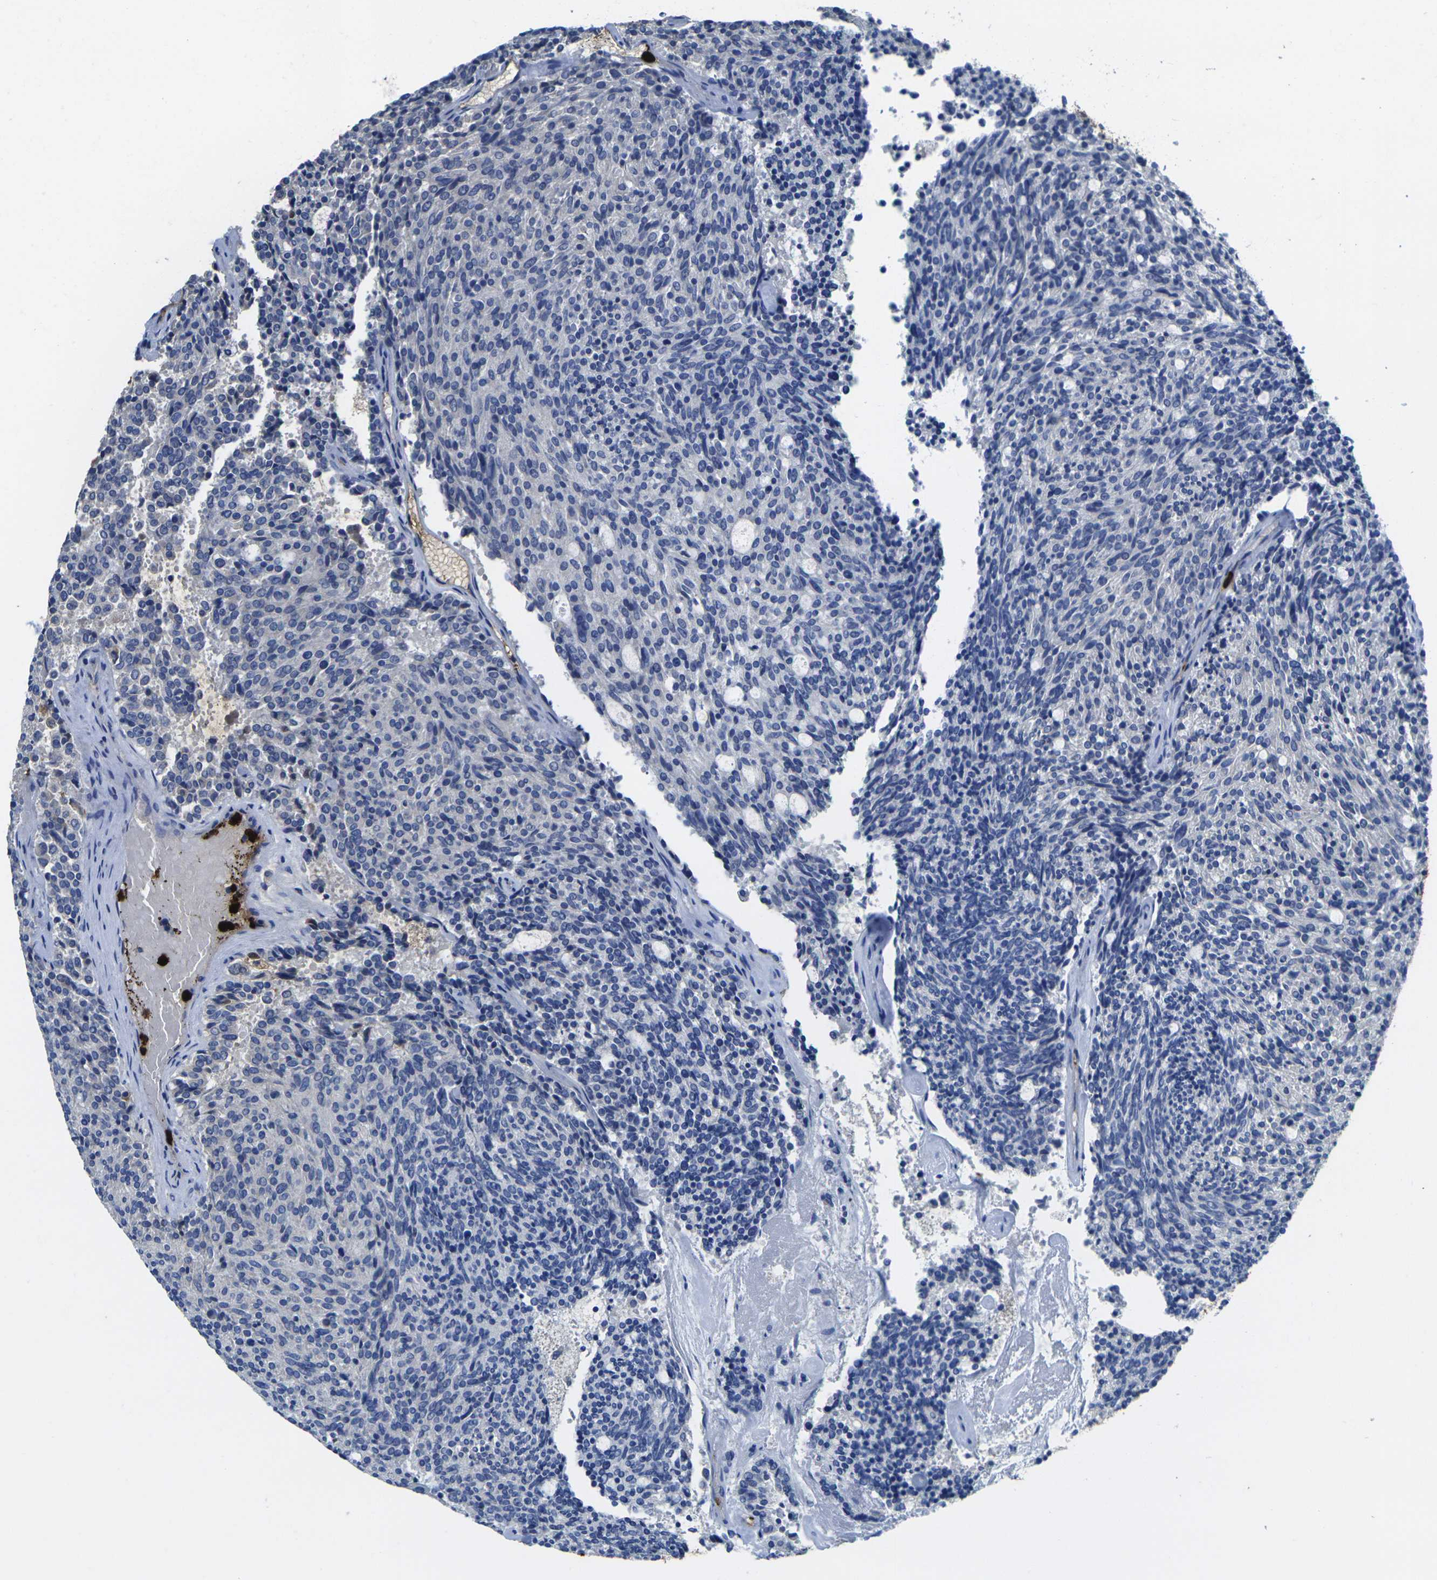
{"staining": {"intensity": "negative", "quantity": "none", "location": "none"}, "tissue": "carcinoid", "cell_type": "Tumor cells", "image_type": "cancer", "snomed": [{"axis": "morphology", "description": "Carcinoid, malignant, NOS"}, {"axis": "topography", "description": "Pancreas"}], "caption": "Immunohistochemistry (IHC) photomicrograph of carcinoid (malignant) stained for a protein (brown), which displays no positivity in tumor cells.", "gene": "S100A9", "patient": {"sex": "female", "age": 54}}